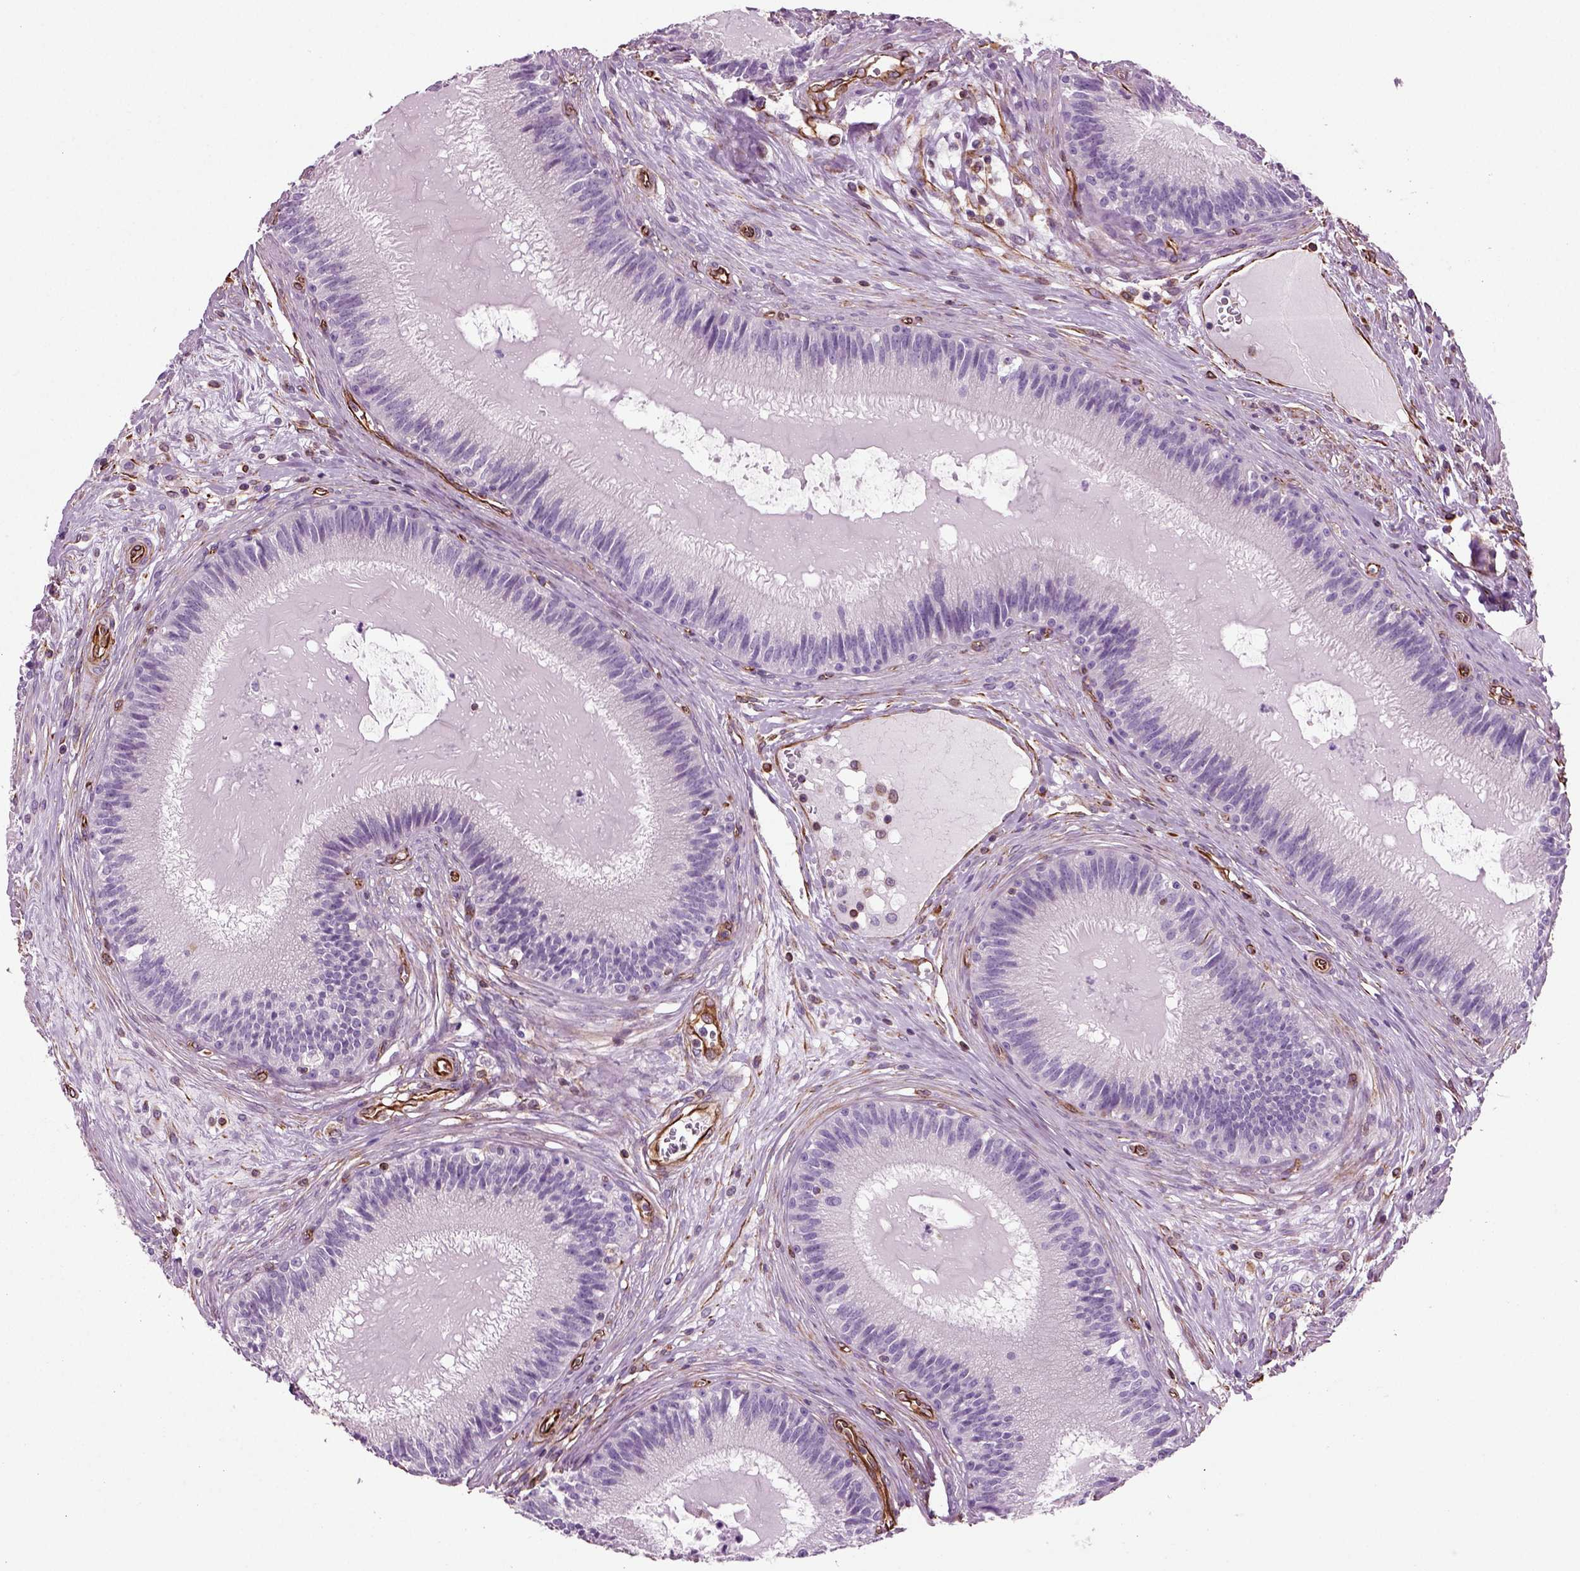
{"staining": {"intensity": "strong", "quantity": "<25%", "location": "cytoplasmic/membranous"}, "tissue": "epididymis", "cell_type": "Glandular cells", "image_type": "normal", "snomed": [{"axis": "morphology", "description": "Normal tissue, NOS"}, {"axis": "topography", "description": "Epididymis"}], "caption": "DAB immunohistochemical staining of normal epididymis reveals strong cytoplasmic/membranous protein staining in approximately <25% of glandular cells. Ihc stains the protein in brown and the nuclei are stained blue.", "gene": "ACER3", "patient": {"sex": "male", "age": 27}}